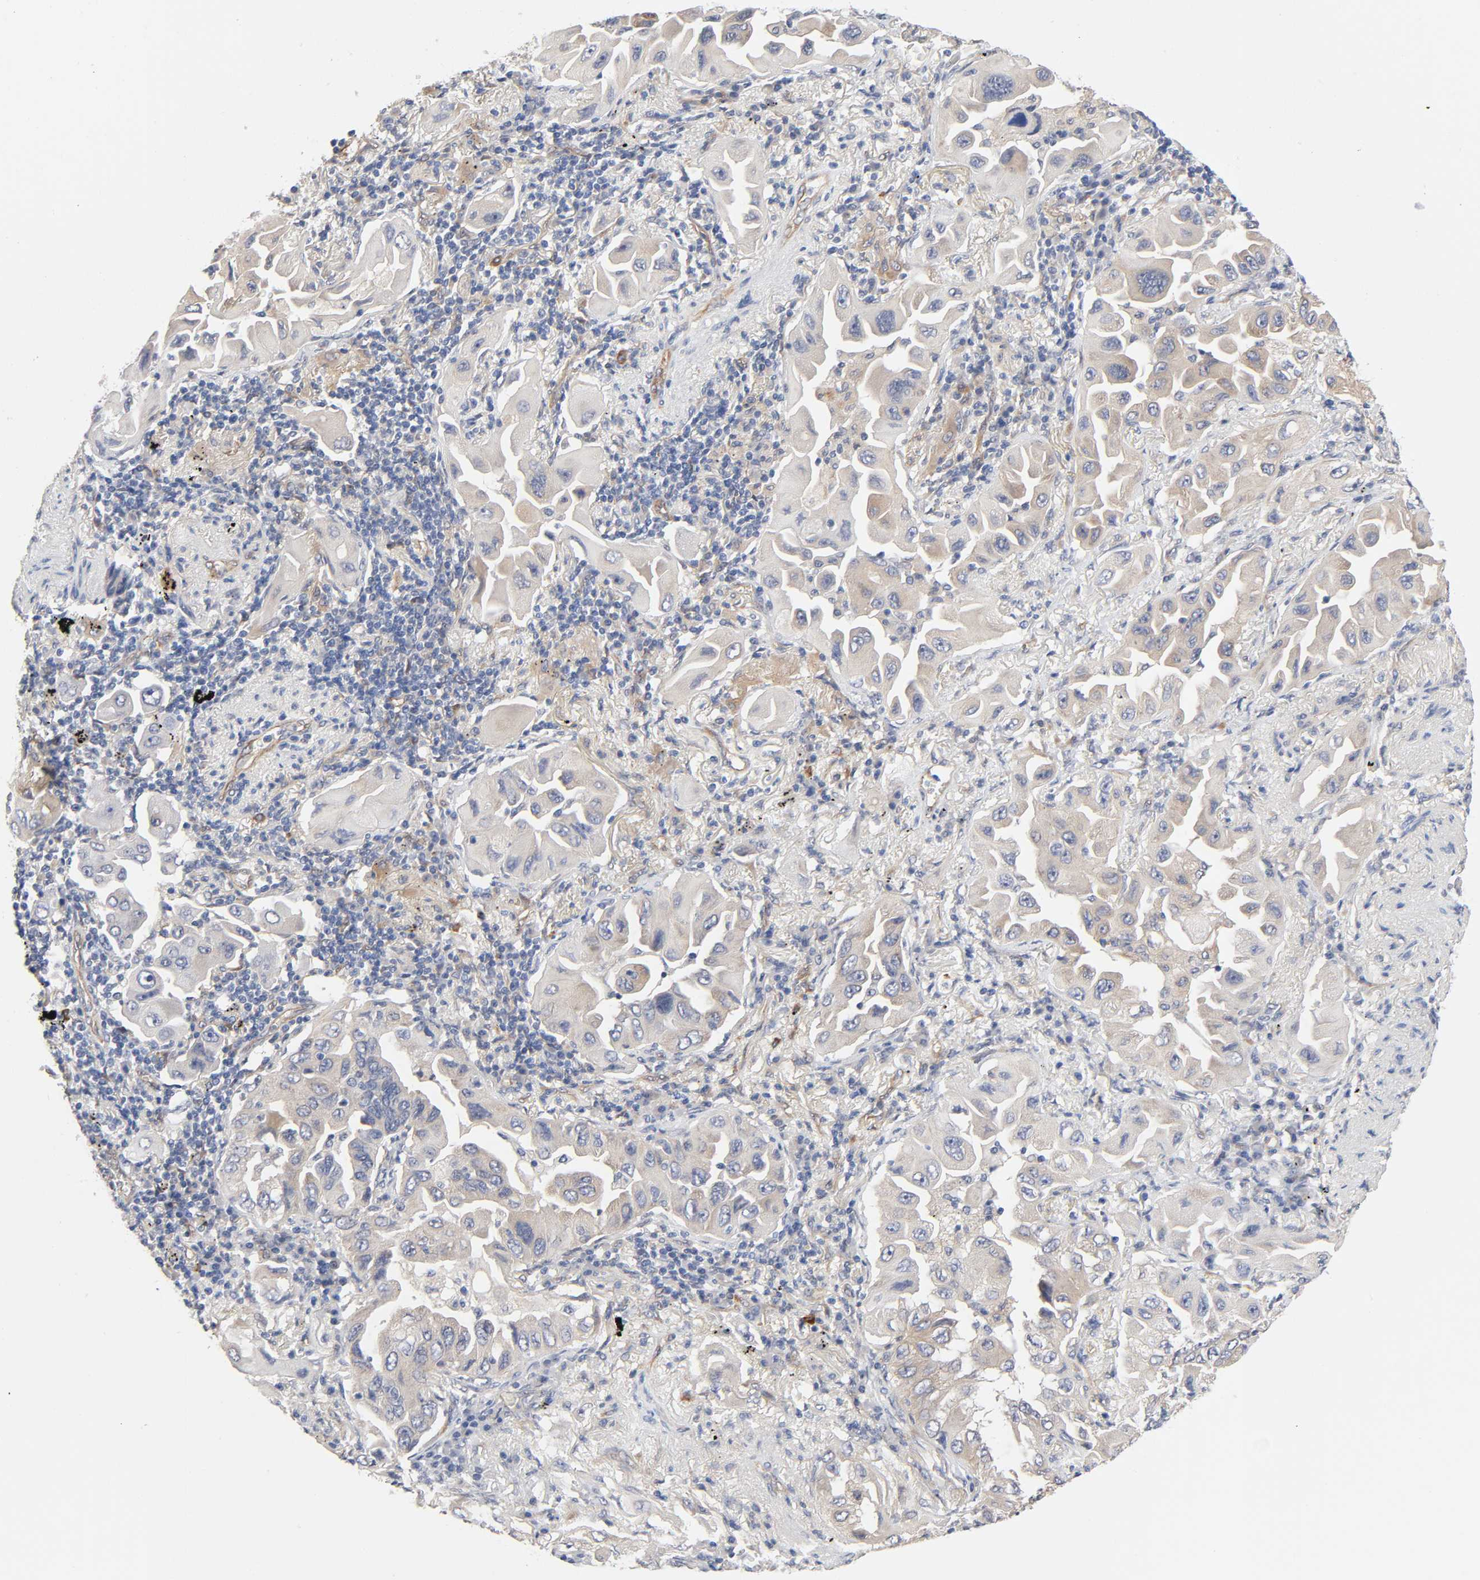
{"staining": {"intensity": "negative", "quantity": "none", "location": "none"}, "tissue": "lung cancer", "cell_type": "Tumor cells", "image_type": "cancer", "snomed": [{"axis": "morphology", "description": "Adenocarcinoma, NOS"}, {"axis": "topography", "description": "Lung"}], "caption": "Immunohistochemistry (IHC) histopathology image of adenocarcinoma (lung) stained for a protein (brown), which exhibits no expression in tumor cells. (DAB immunohistochemistry (IHC) with hematoxylin counter stain).", "gene": "RAB13", "patient": {"sex": "female", "age": 65}}